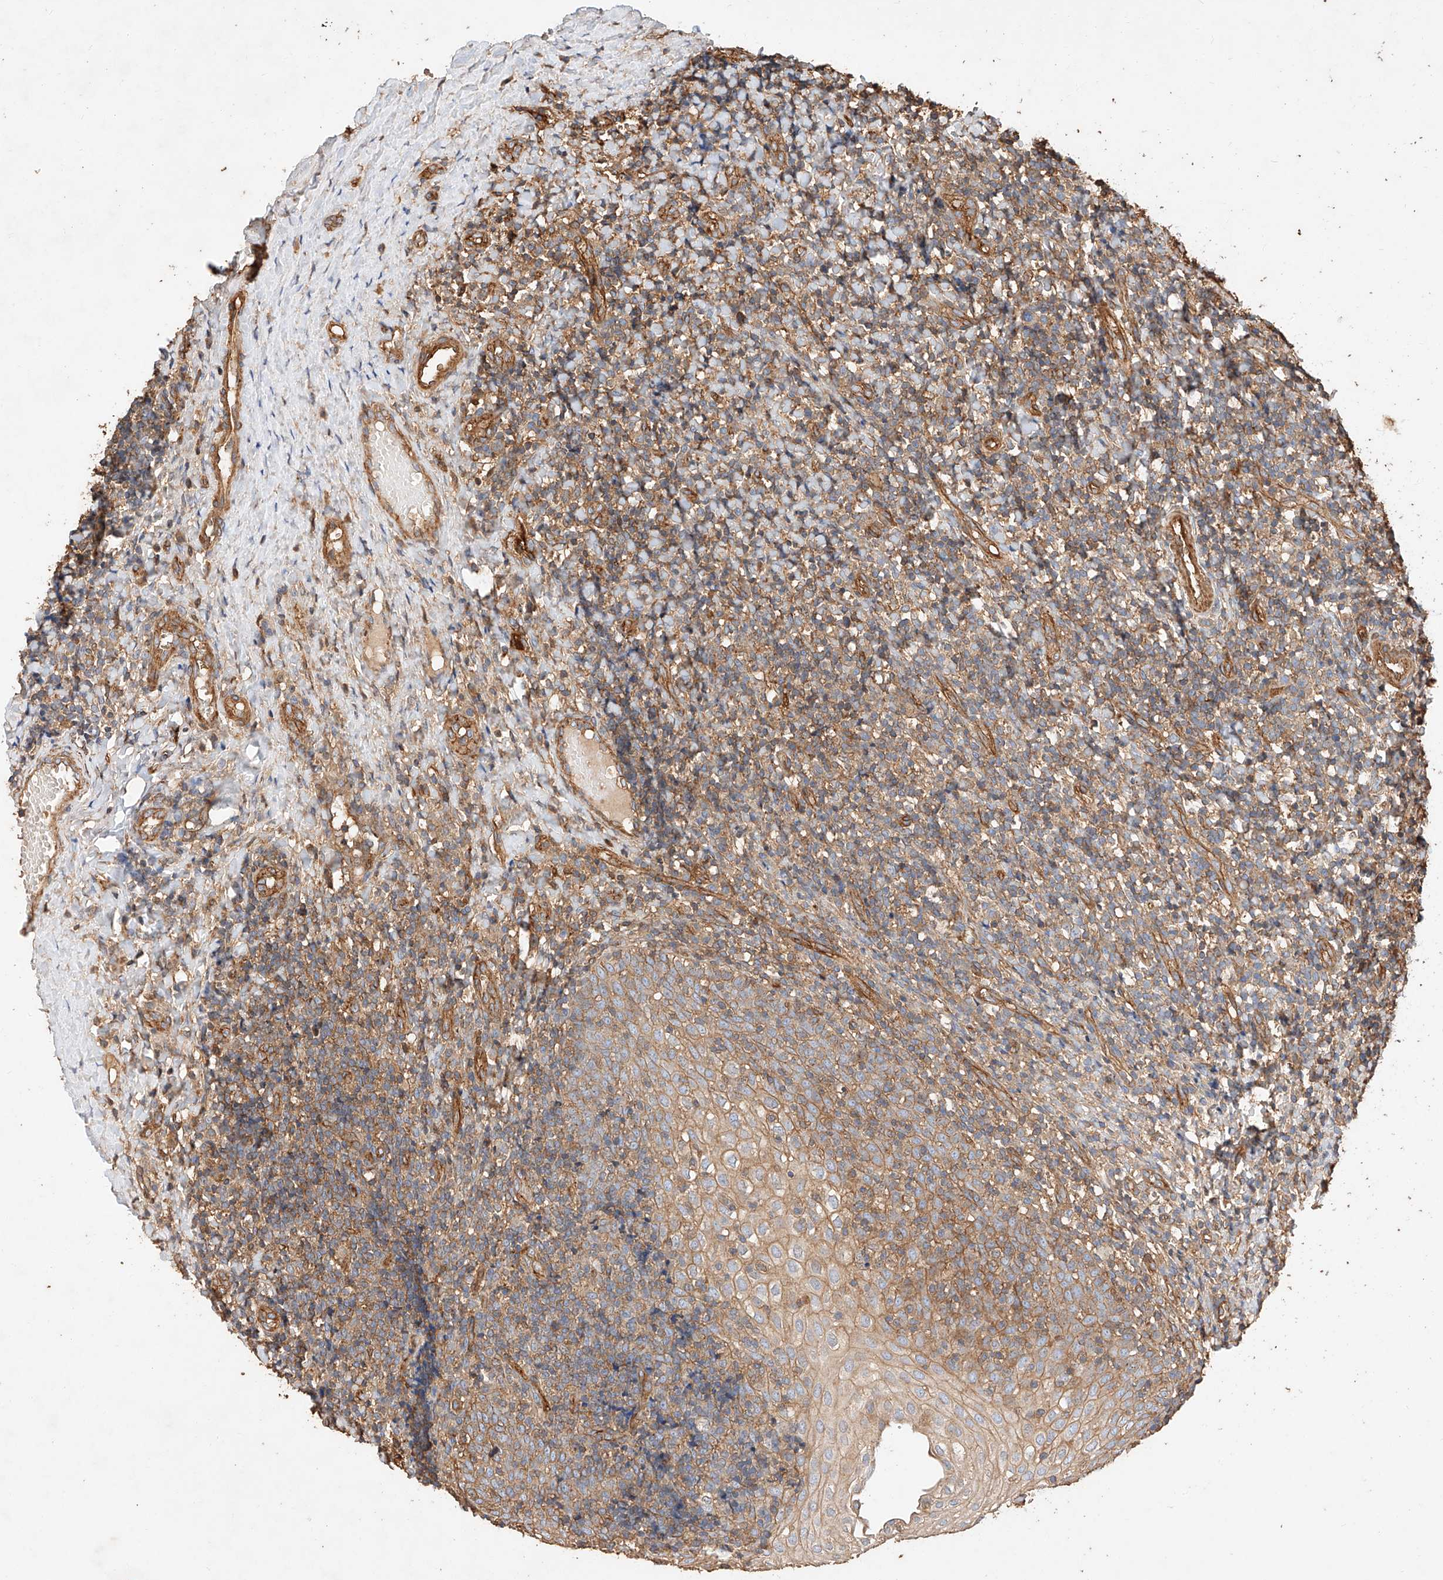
{"staining": {"intensity": "moderate", "quantity": "25%-75%", "location": "cytoplasmic/membranous"}, "tissue": "tonsil", "cell_type": "Germinal center cells", "image_type": "normal", "snomed": [{"axis": "morphology", "description": "Normal tissue, NOS"}, {"axis": "topography", "description": "Tonsil"}], "caption": "Immunohistochemistry (IHC) photomicrograph of normal tonsil stained for a protein (brown), which reveals medium levels of moderate cytoplasmic/membranous positivity in about 25%-75% of germinal center cells.", "gene": "GHDC", "patient": {"sex": "female", "age": 19}}